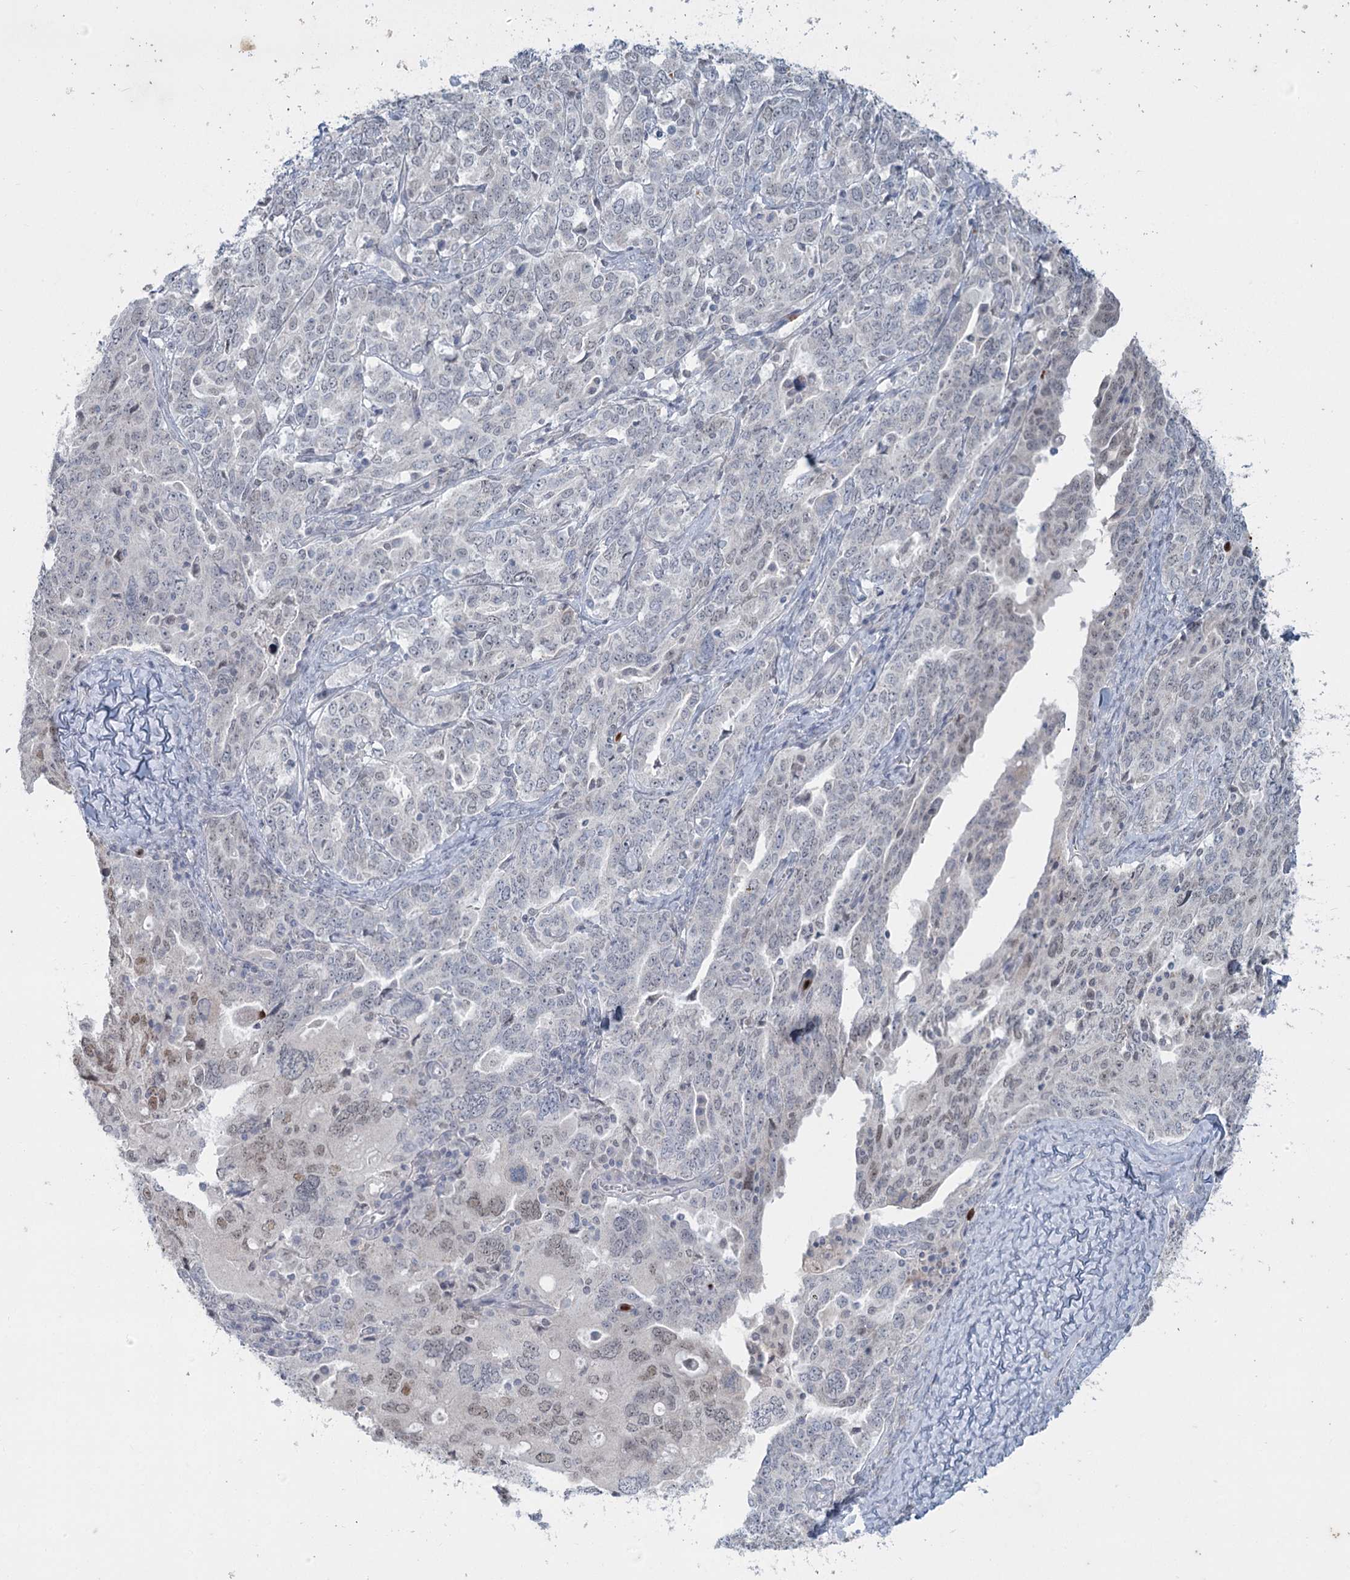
{"staining": {"intensity": "negative", "quantity": "none", "location": "none"}, "tissue": "ovarian cancer", "cell_type": "Tumor cells", "image_type": "cancer", "snomed": [{"axis": "morphology", "description": "Carcinoma, endometroid"}, {"axis": "topography", "description": "Ovary"}], "caption": "Histopathology image shows no protein staining in tumor cells of ovarian endometroid carcinoma tissue.", "gene": "ABITRAM", "patient": {"sex": "female", "age": 62}}